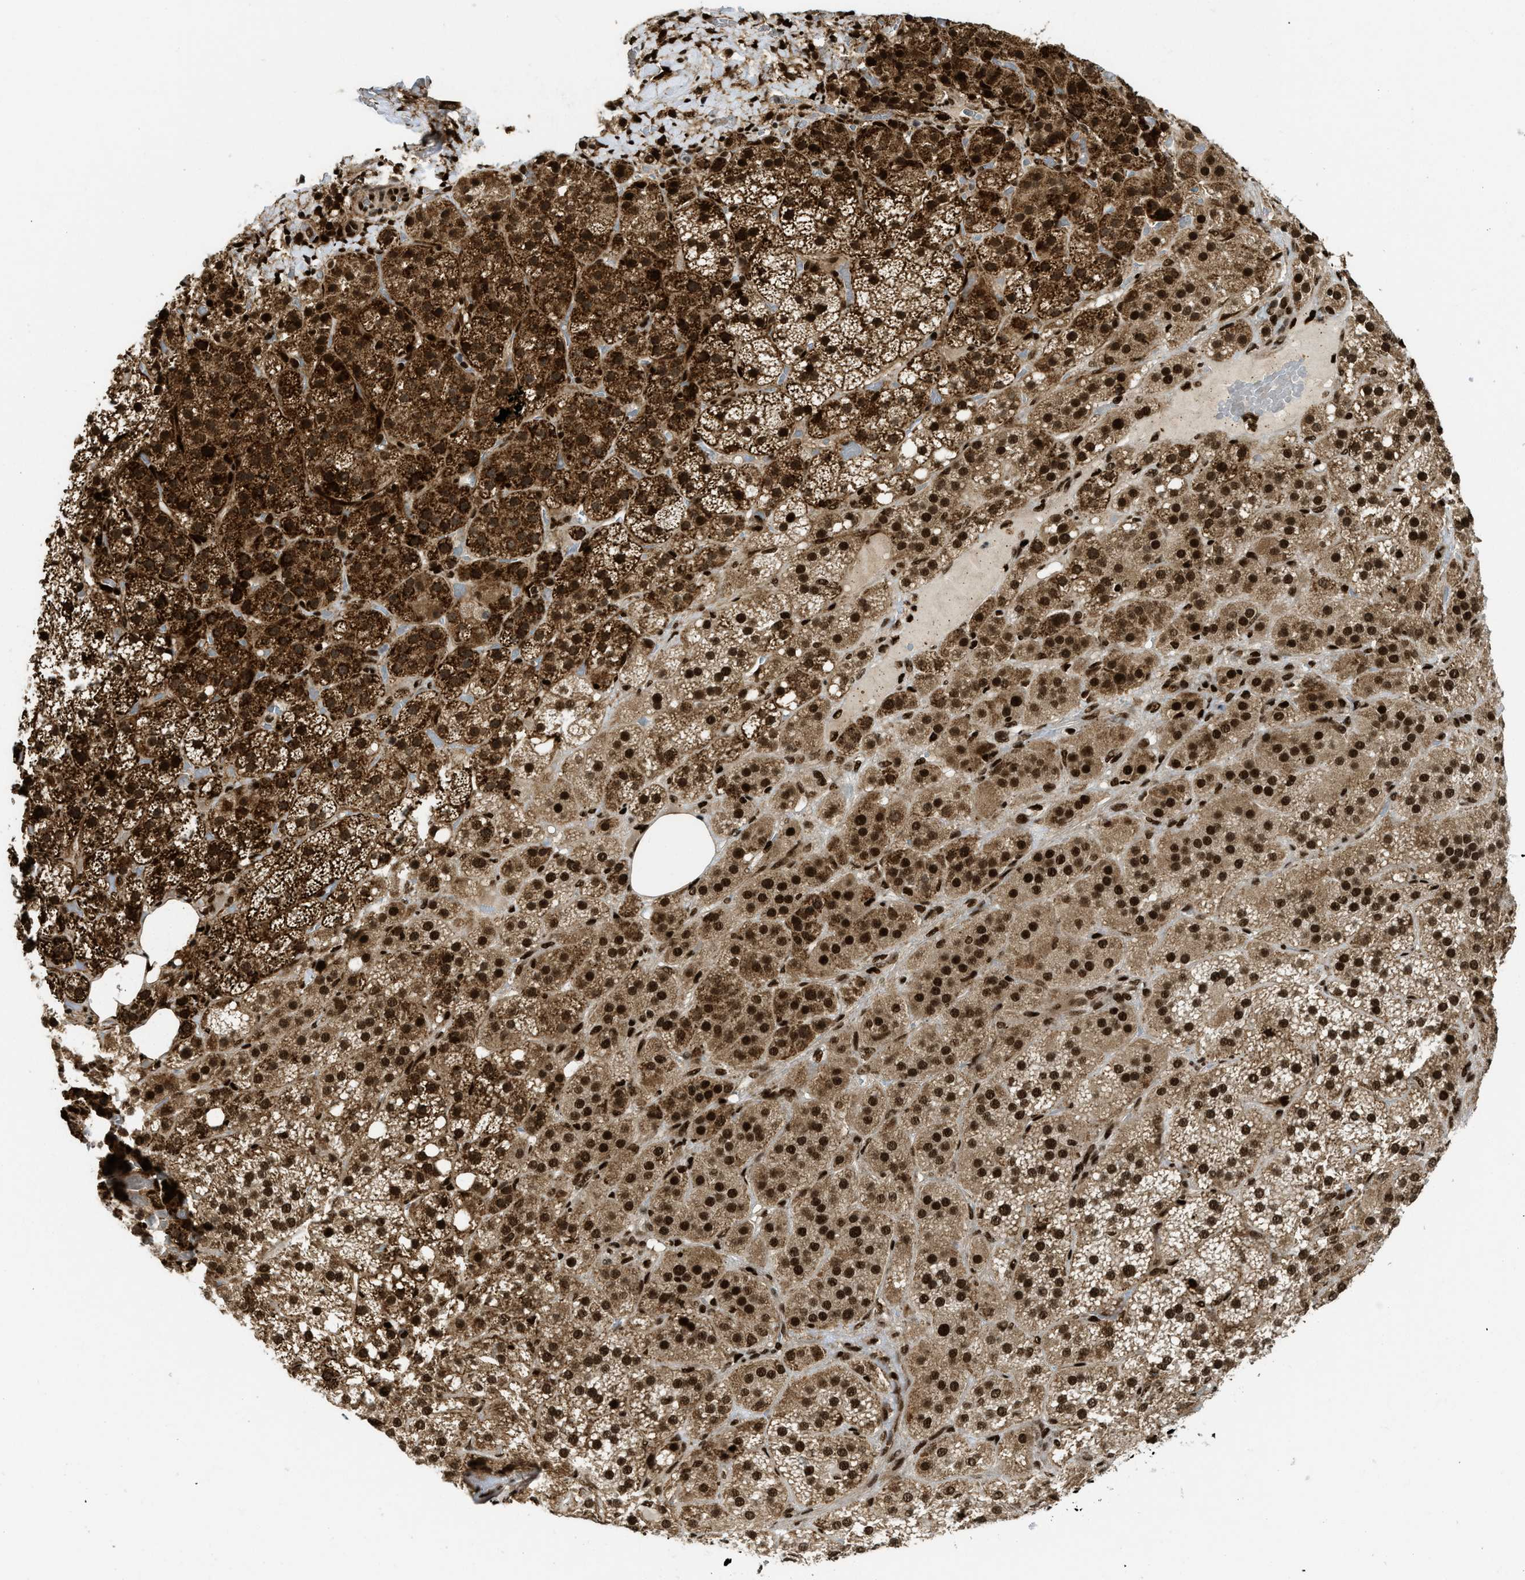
{"staining": {"intensity": "strong", "quantity": ">75%", "location": "cytoplasmic/membranous,nuclear"}, "tissue": "adrenal gland", "cell_type": "Glandular cells", "image_type": "normal", "snomed": [{"axis": "morphology", "description": "Normal tissue, NOS"}, {"axis": "topography", "description": "Adrenal gland"}], "caption": "A histopathology image showing strong cytoplasmic/membranous,nuclear staining in about >75% of glandular cells in benign adrenal gland, as visualized by brown immunohistochemical staining.", "gene": "RFX5", "patient": {"sex": "female", "age": 59}}